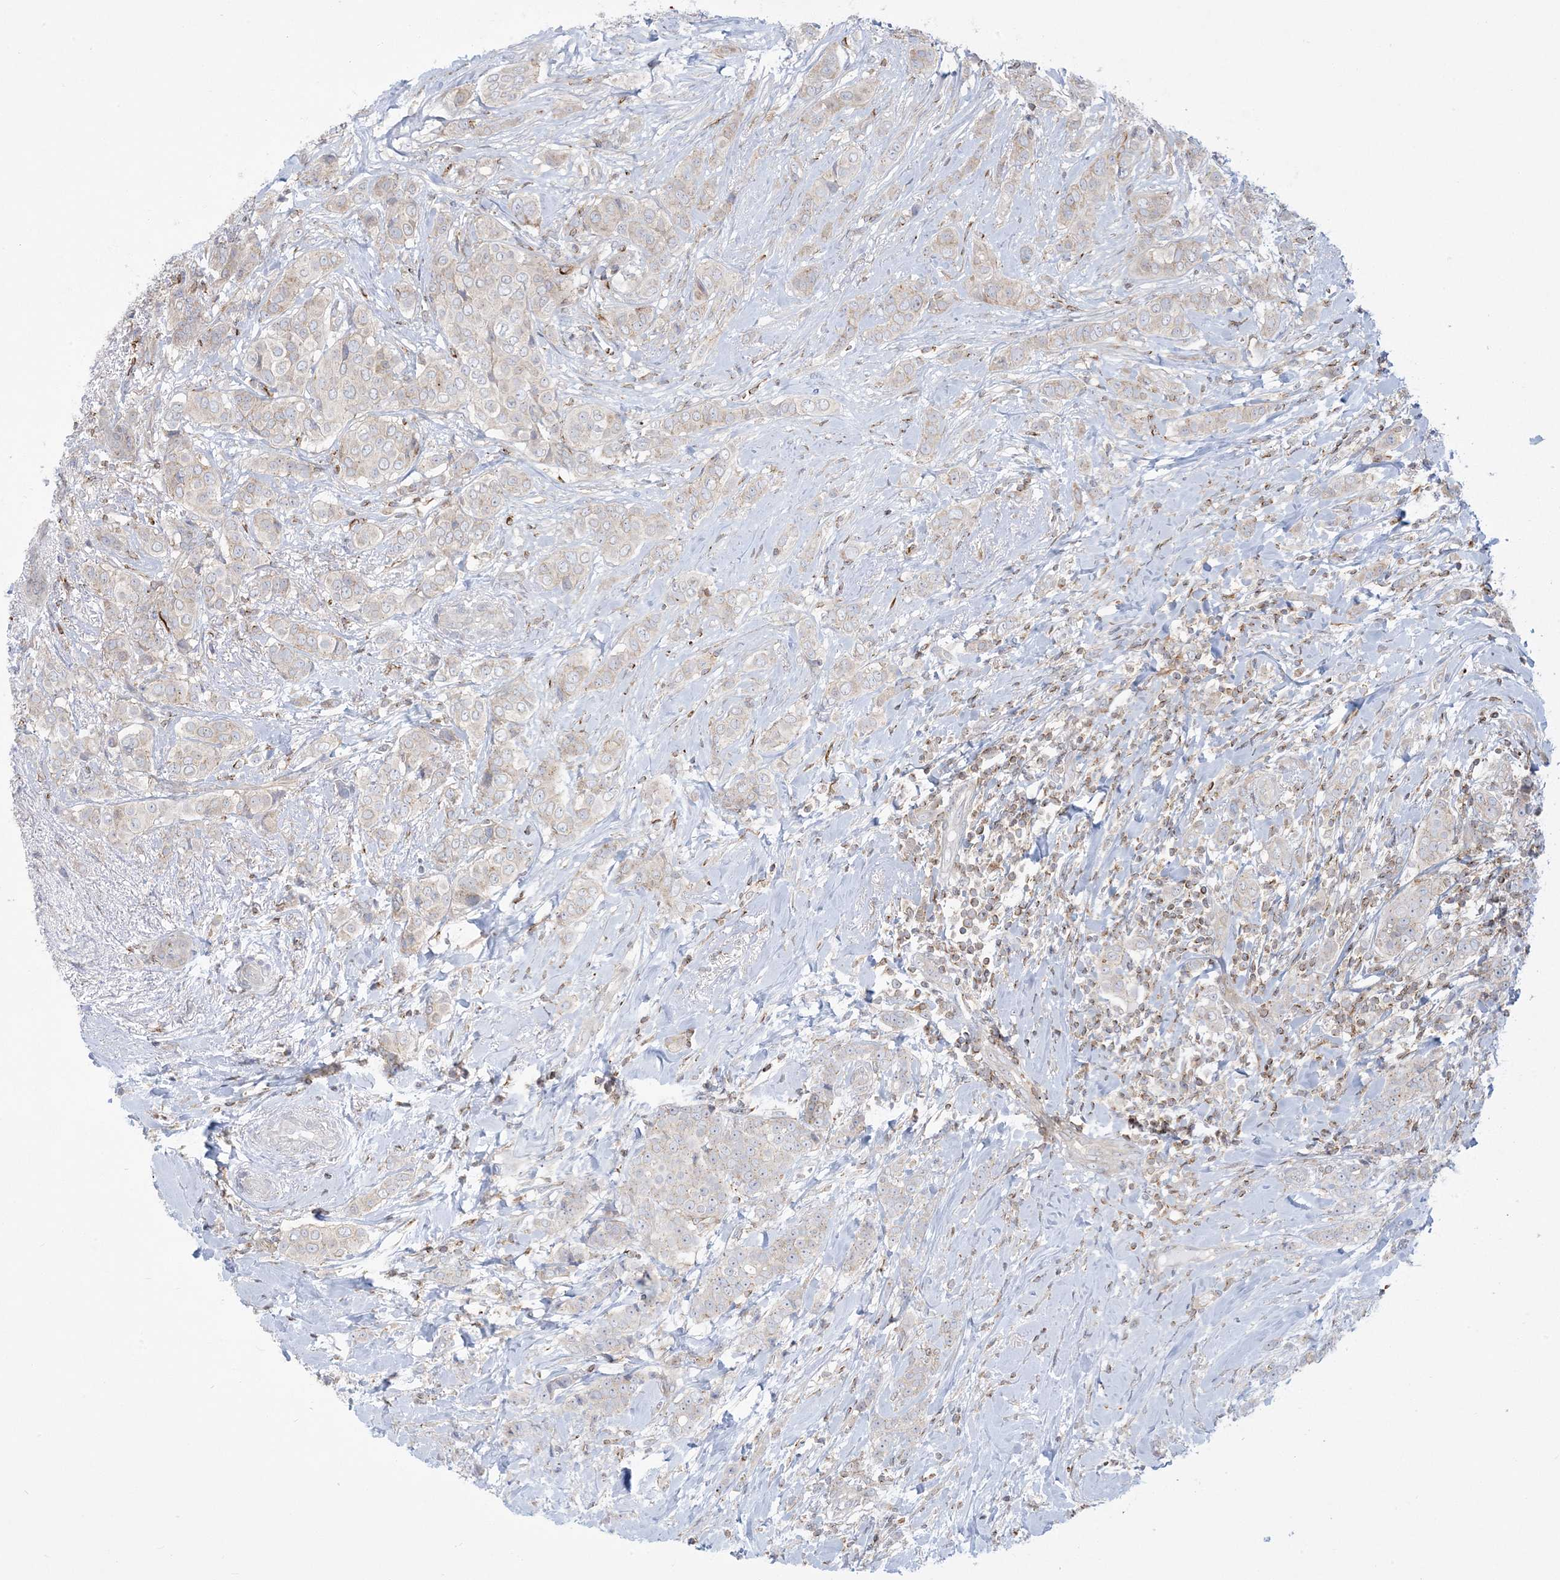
{"staining": {"intensity": "weak", "quantity": "<25%", "location": "cytoplasmic/membranous"}, "tissue": "breast cancer", "cell_type": "Tumor cells", "image_type": "cancer", "snomed": [{"axis": "morphology", "description": "Lobular carcinoma"}, {"axis": "topography", "description": "Breast"}], "caption": "High magnification brightfield microscopy of breast cancer (lobular carcinoma) stained with DAB (3,3'-diaminobenzidine) (brown) and counterstained with hematoxylin (blue): tumor cells show no significant staining.", "gene": "SLAMF9", "patient": {"sex": "female", "age": 51}}